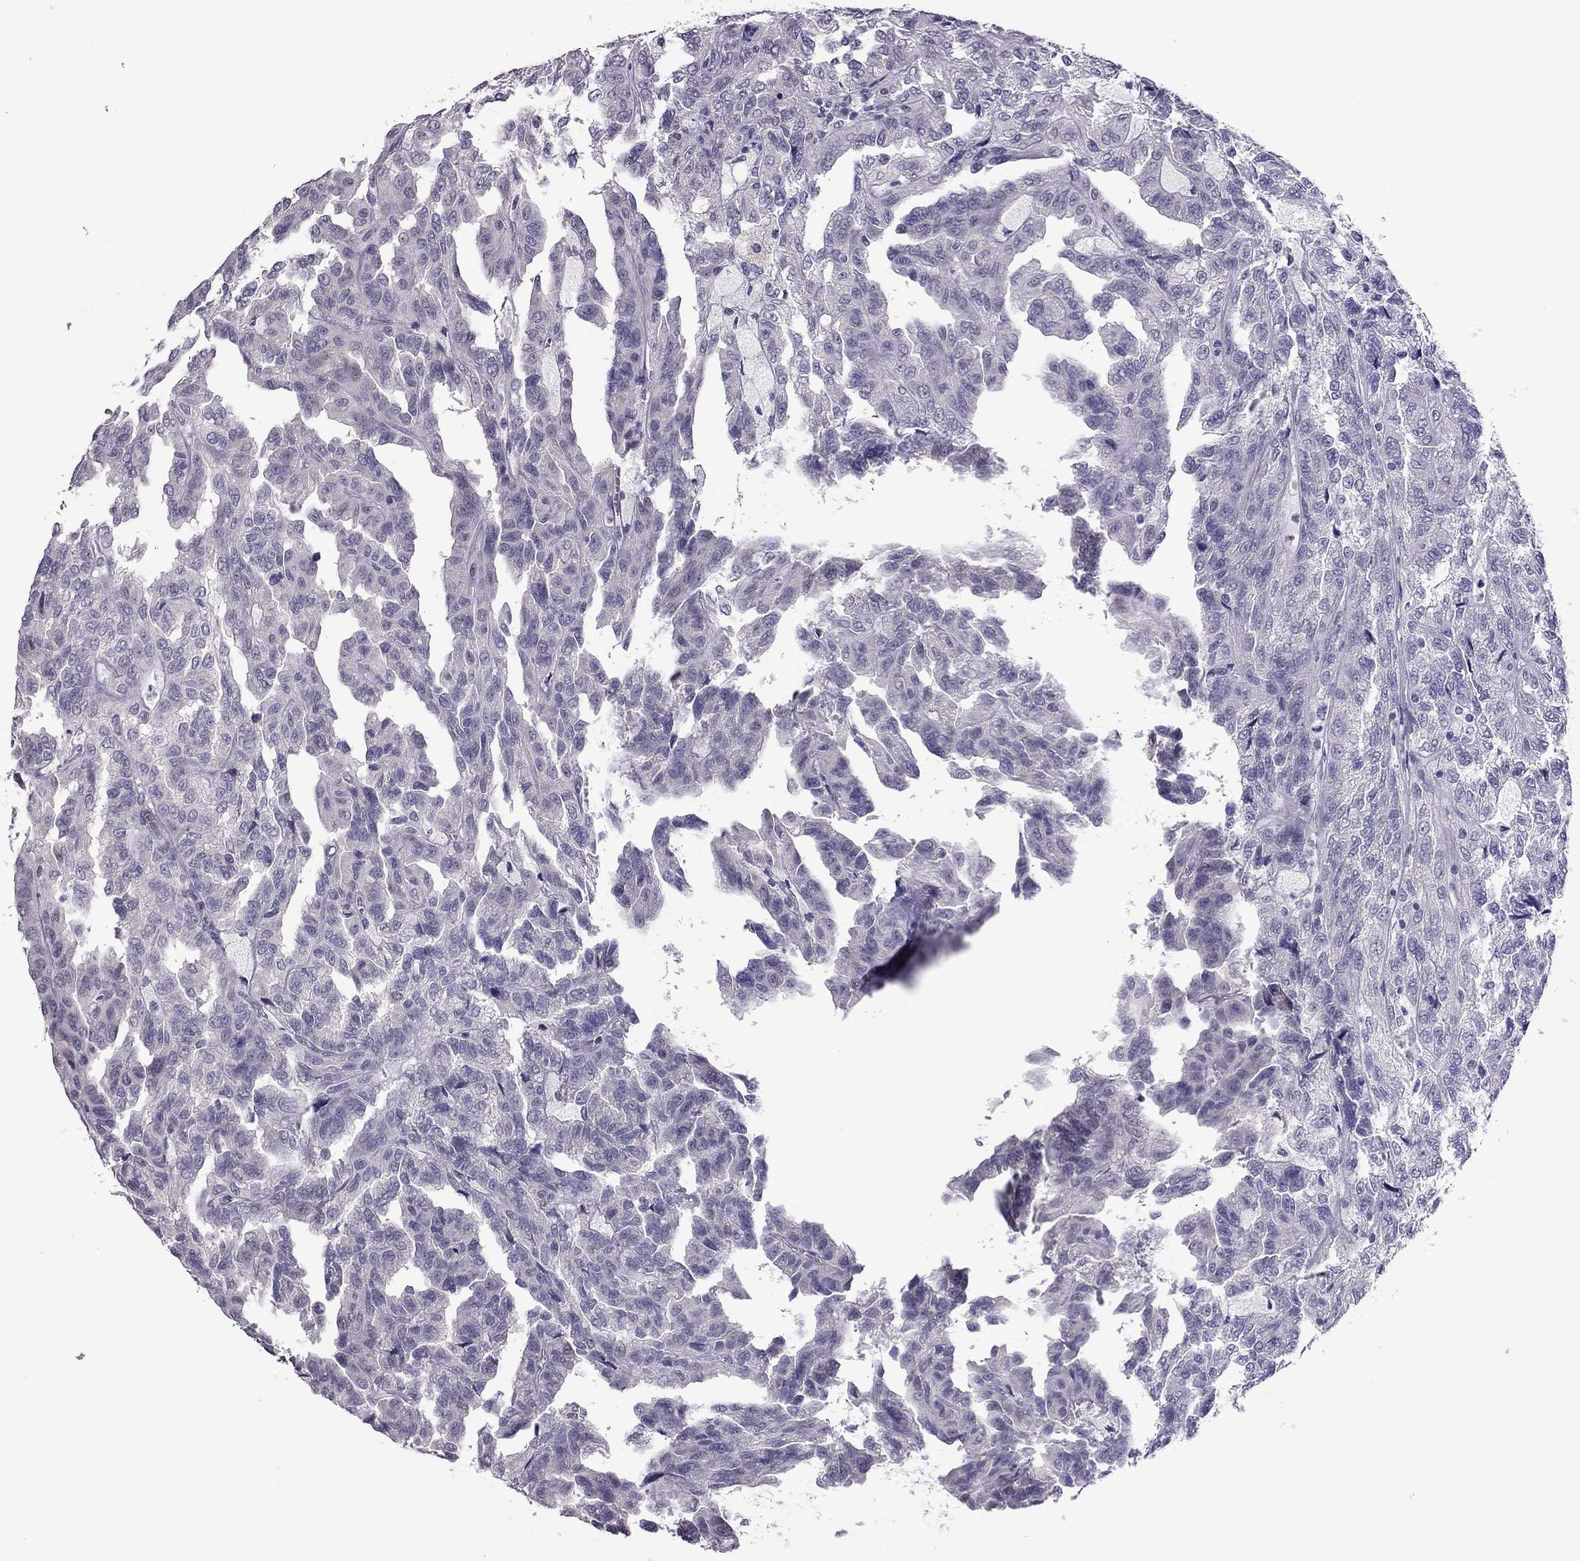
{"staining": {"intensity": "negative", "quantity": "none", "location": "none"}, "tissue": "renal cancer", "cell_type": "Tumor cells", "image_type": "cancer", "snomed": [{"axis": "morphology", "description": "Adenocarcinoma, NOS"}, {"axis": "topography", "description": "Kidney"}], "caption": "Tumor cells show no significant protein staining in renal adenocarcinoma.", "gene": "SLC16A8", "patient": {"sex": "male", "age": 79}}